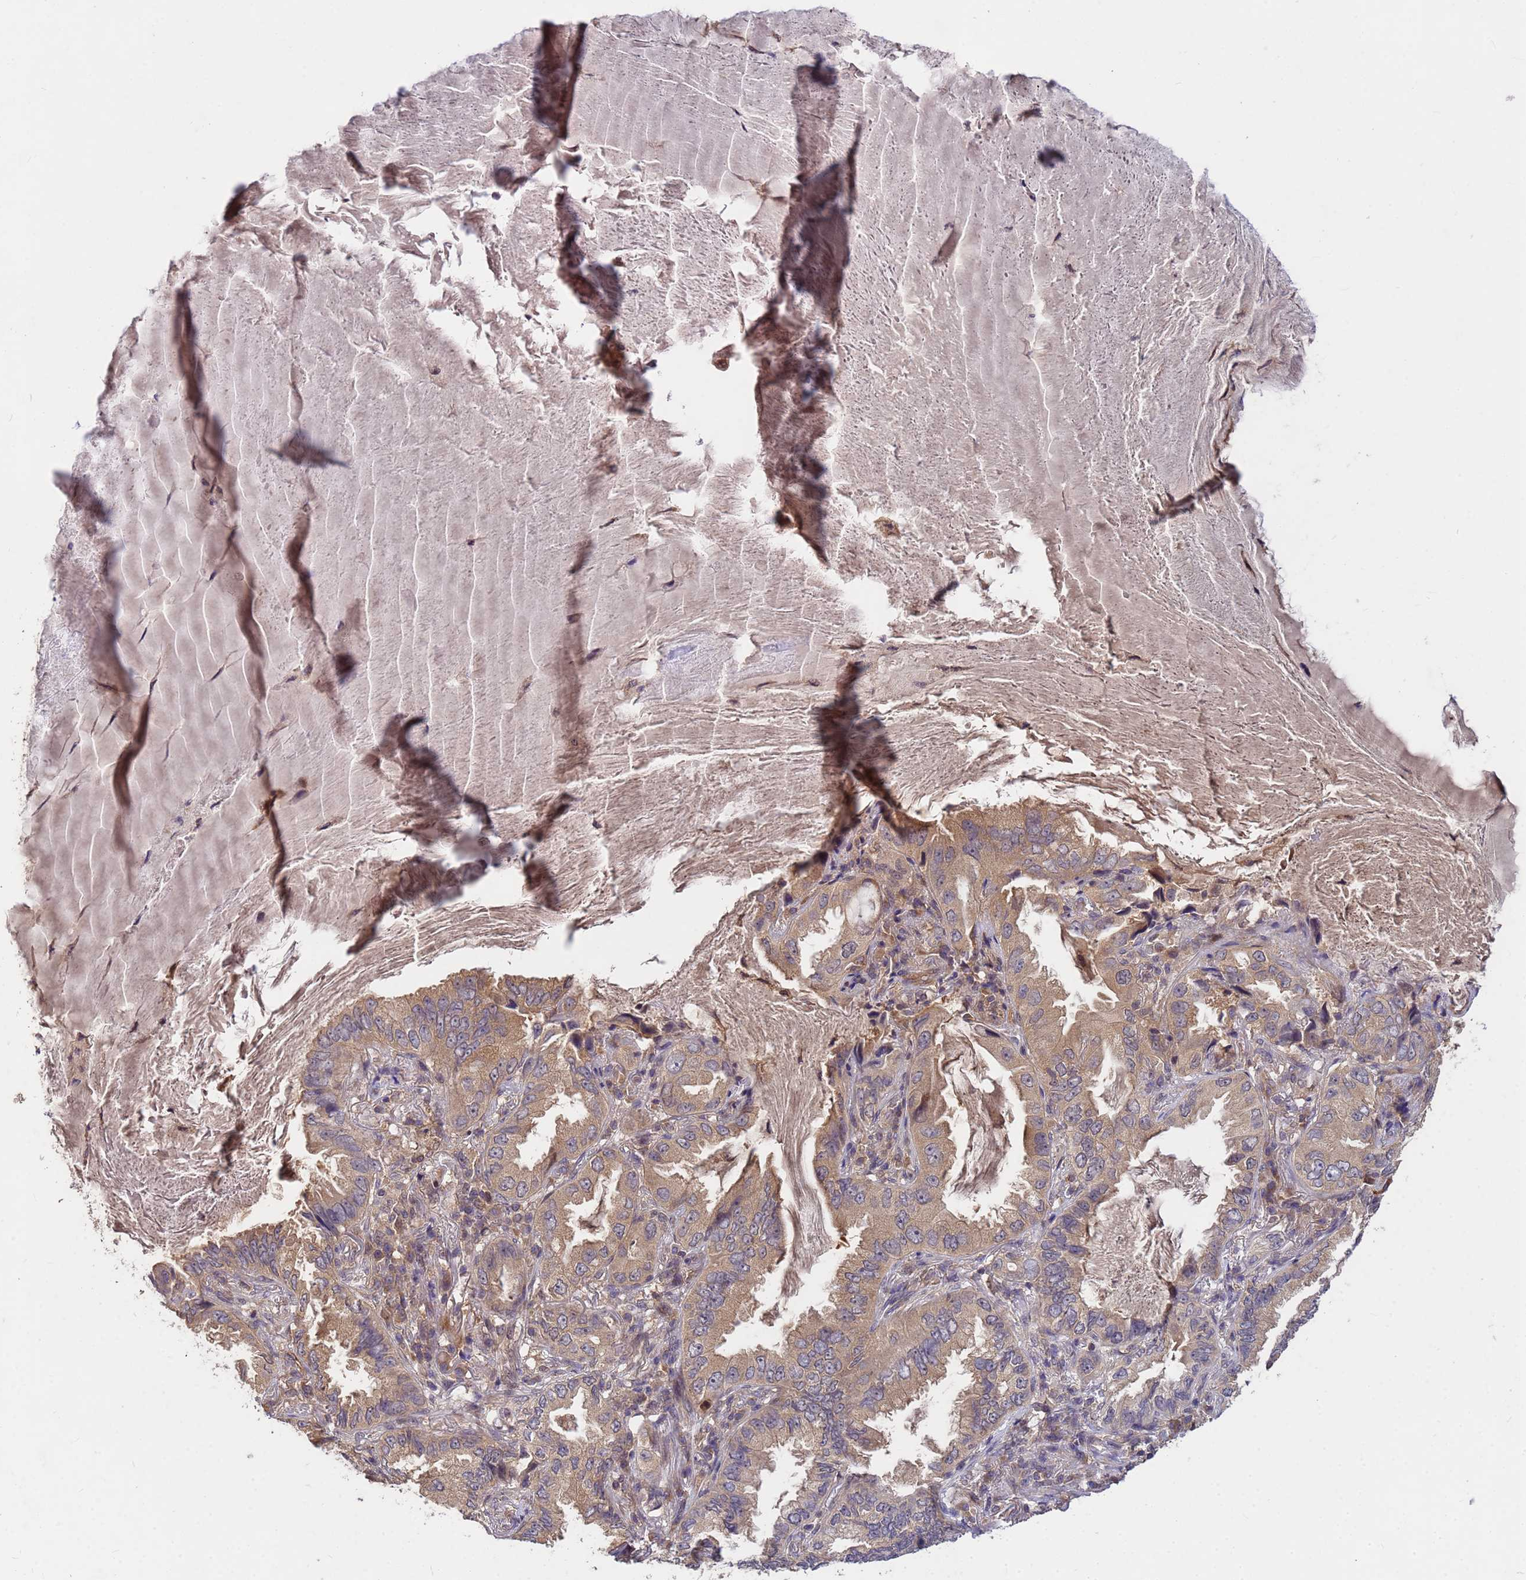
{"staining": {"intensity": "weak", "quantity": "25%-75%", "location": "cytoplasmic/membranous"}, "tissue": "lung cancer", "cell_type": "Tumor cells", "image_type": "cancer", "snomed": [{"axis": "morphology", "description": "Adenocarcinoma, NOS"}, {"axis": "topography", "description": "Lung"}], "caption": "Immunohistochemistry staining of lung cancer (adenocarcinoma), which exhibits low levels of weak cytoplasmic/membranous positivity in about 25%-75% of tumor cells indicating weak cytoplasmic/membranous protein expression. The staining was performed using DAB (brown) for protein detection and nuclei were counterstained in hematoxylin (blue).", "gene": "PPP2CB", "patient": {"sex": "female", "age": 69}}